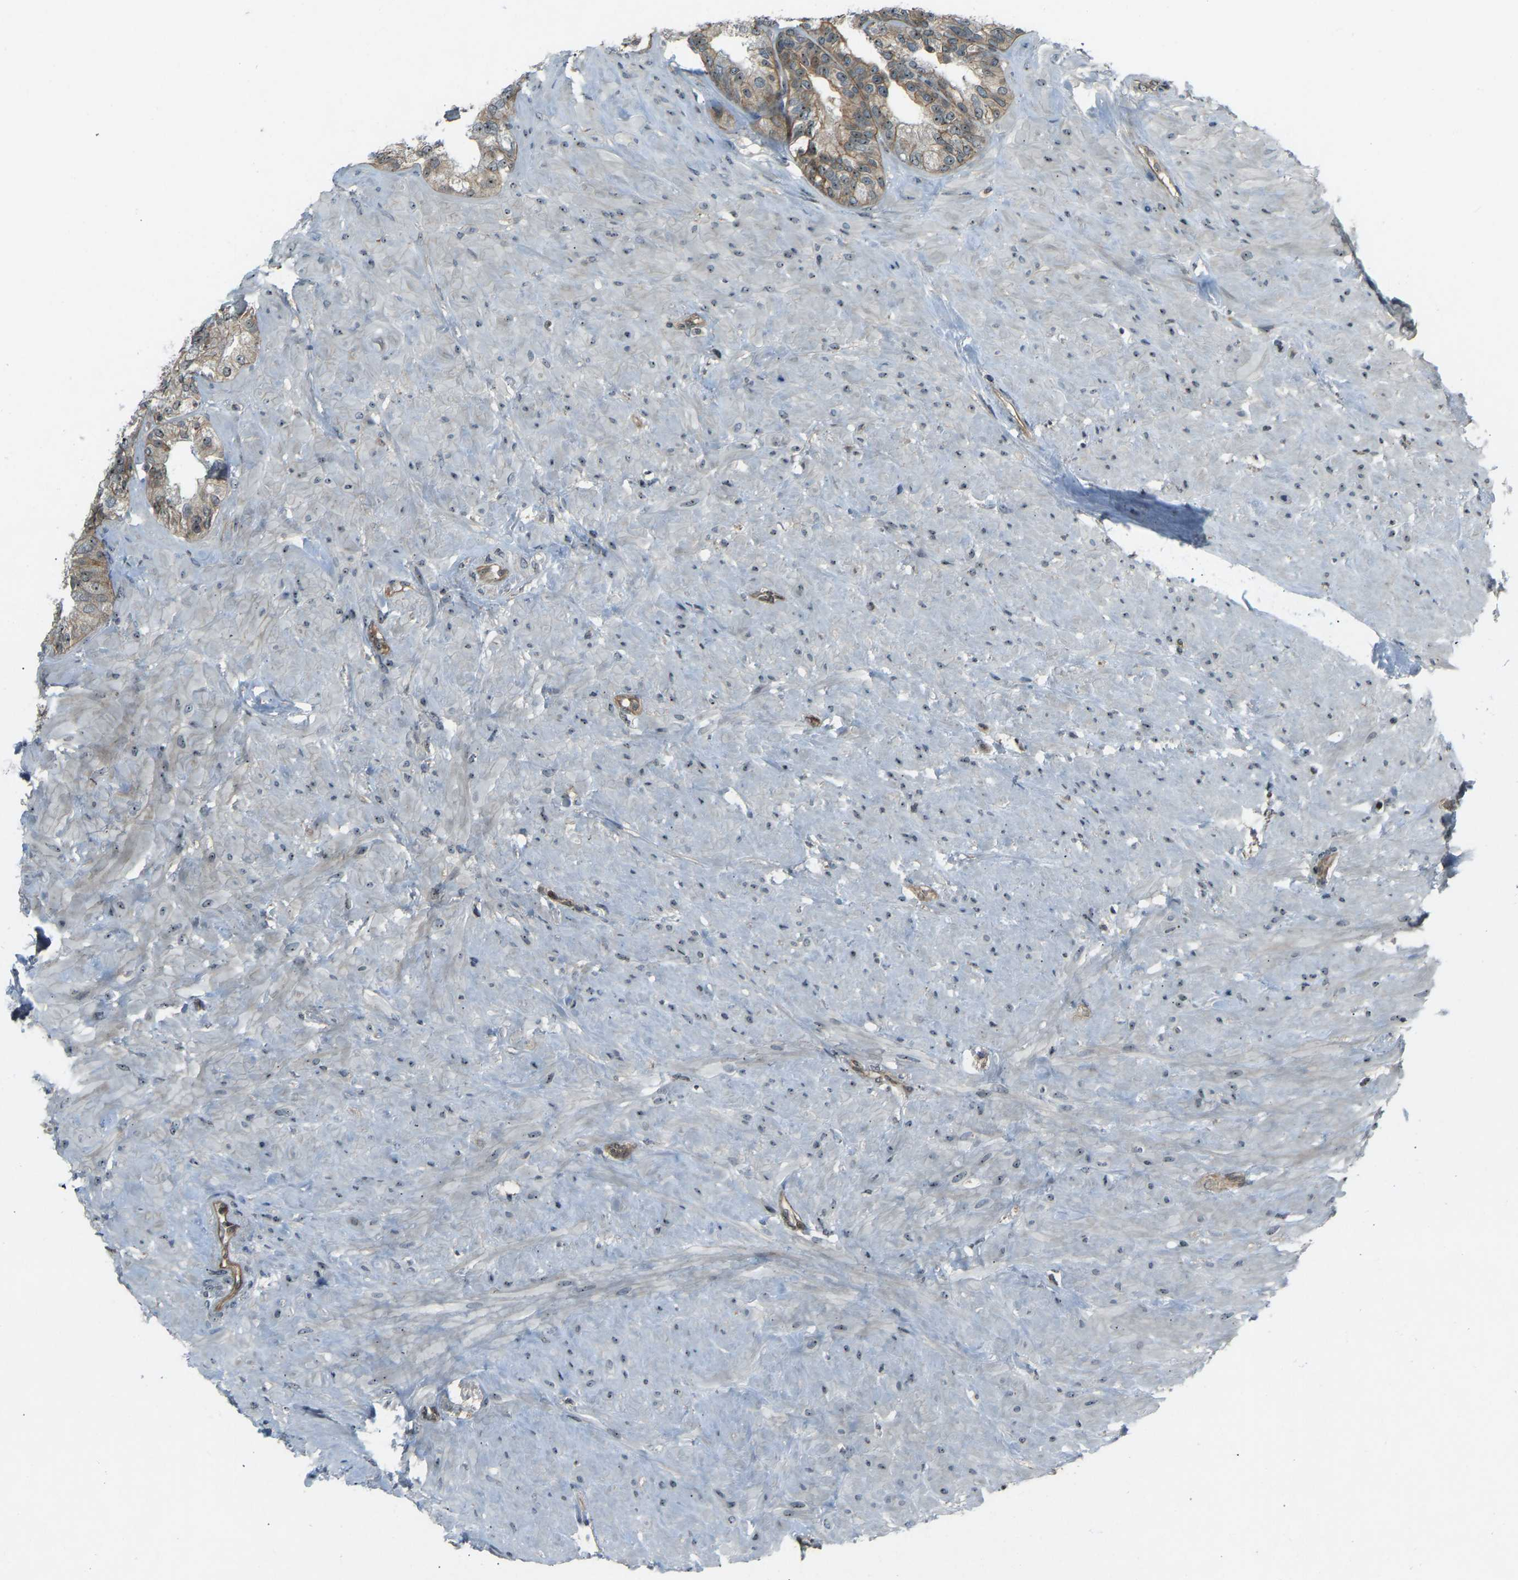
{"staining": {"intensity": "moderate", "quantity": ">75%", "location": "cytoplasmic/membranous"}, "tissue": "seminal vesicle", "cell_type": "Glandular cells", "image_type": "normal", "snomed": [{"axis": "morphology", "description": "Normal tissue, NOS"}, {"axis": "topography", "description": "Seminal veicle"}], "caption": "Protein expression analysis of normal seminal vesicle displays moderate cytoplasmic/membranous expression in about >75% of glandular cells. Using DAB (brown) and hematoxylin (blue) stains, captured at high magnification using brightfield microscopy.", "gene": "SVOPL", "patient": {"sex": "male", "age": 68}}